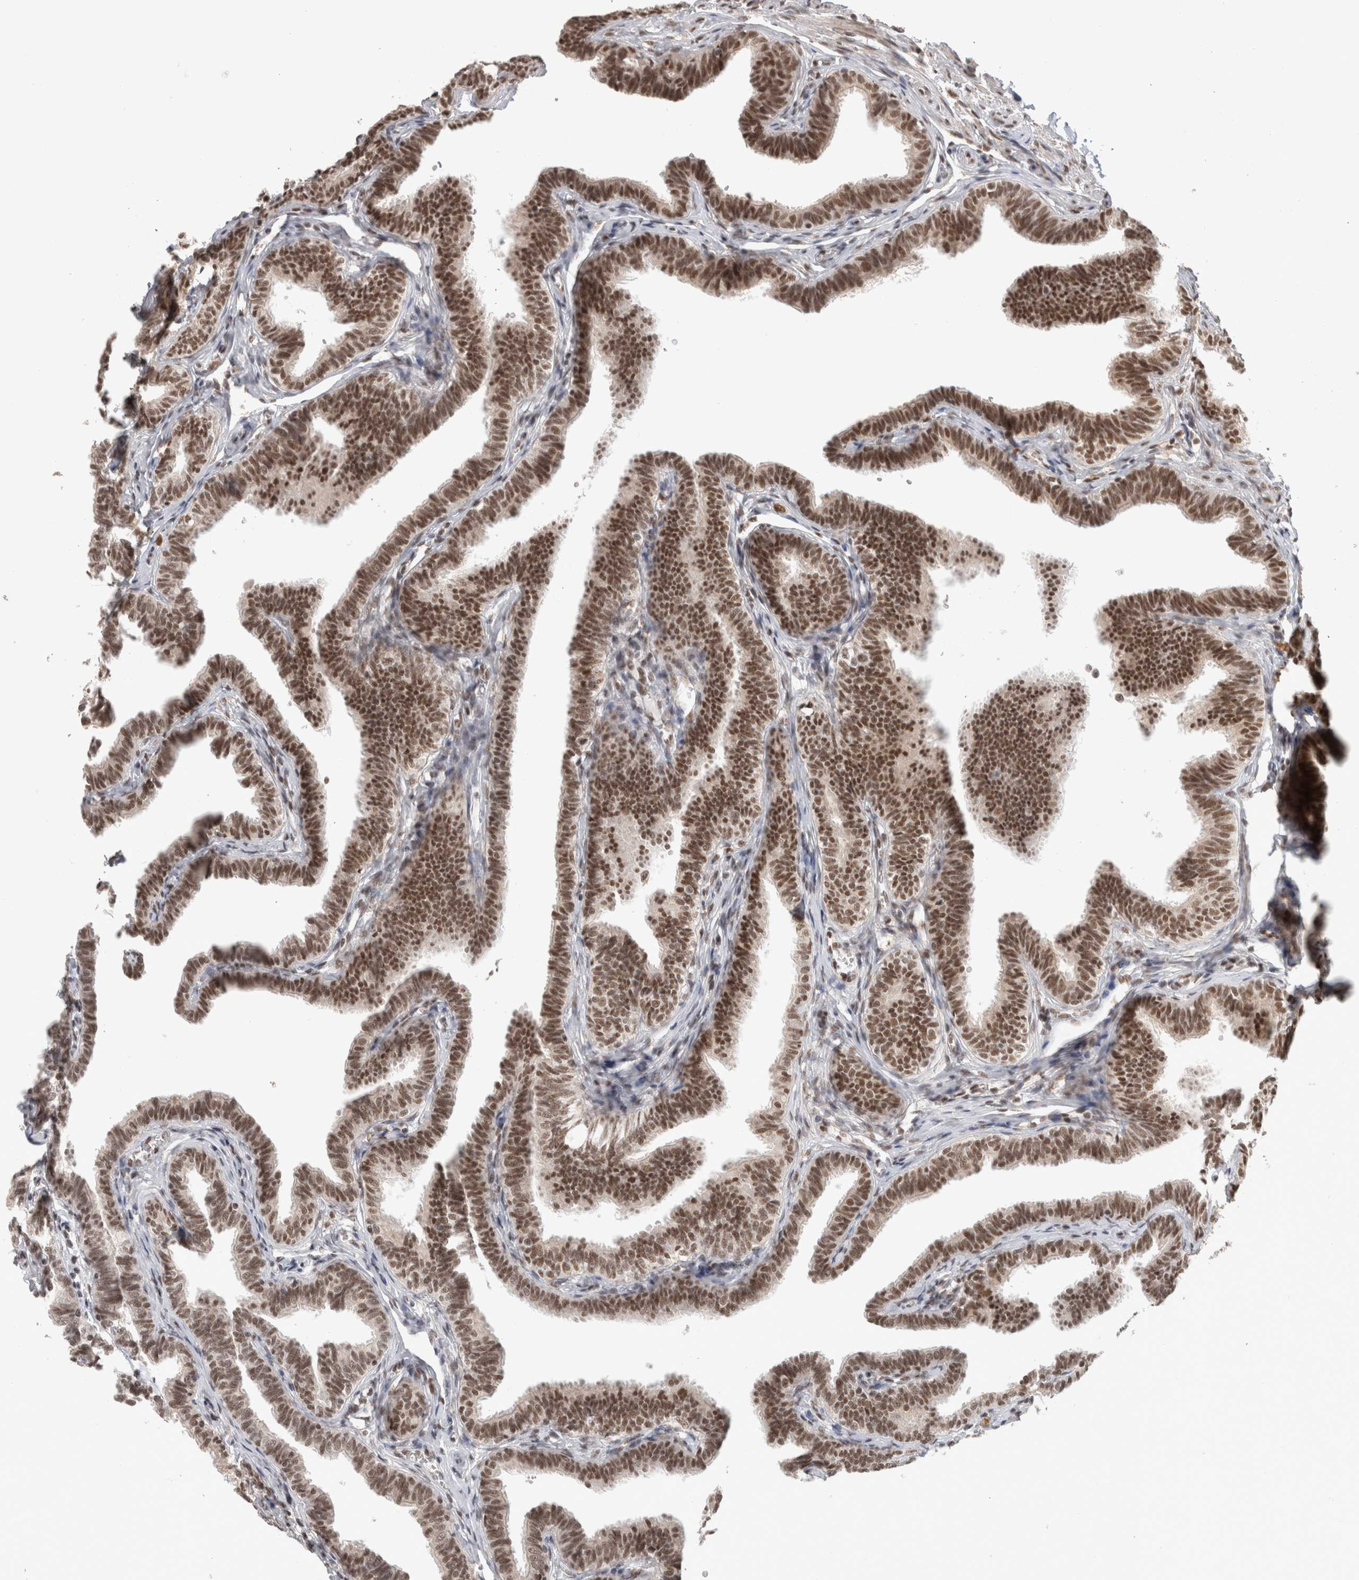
{"staining": {"intensity": "strong", "quantity": ">75%", "location": "nuclear"}, "tissue": "fallopian tube", "cell_type": "Glandular cells", "image_type": "normal", "snomed": [{"axis": "morphology", "description": "Normal tissue, NOS"}, {"axis": "topography", "description": "Fallopian tube"}, {"axis": "topography", "description": "Ovary"}], "caption": "Human fallopian tube stained with a brown dye shows strong nuclear positive staining in approximately >75% of glandular cells.", "gene": "ZNF830", "patient": {"sex": "female", "age": 23}}